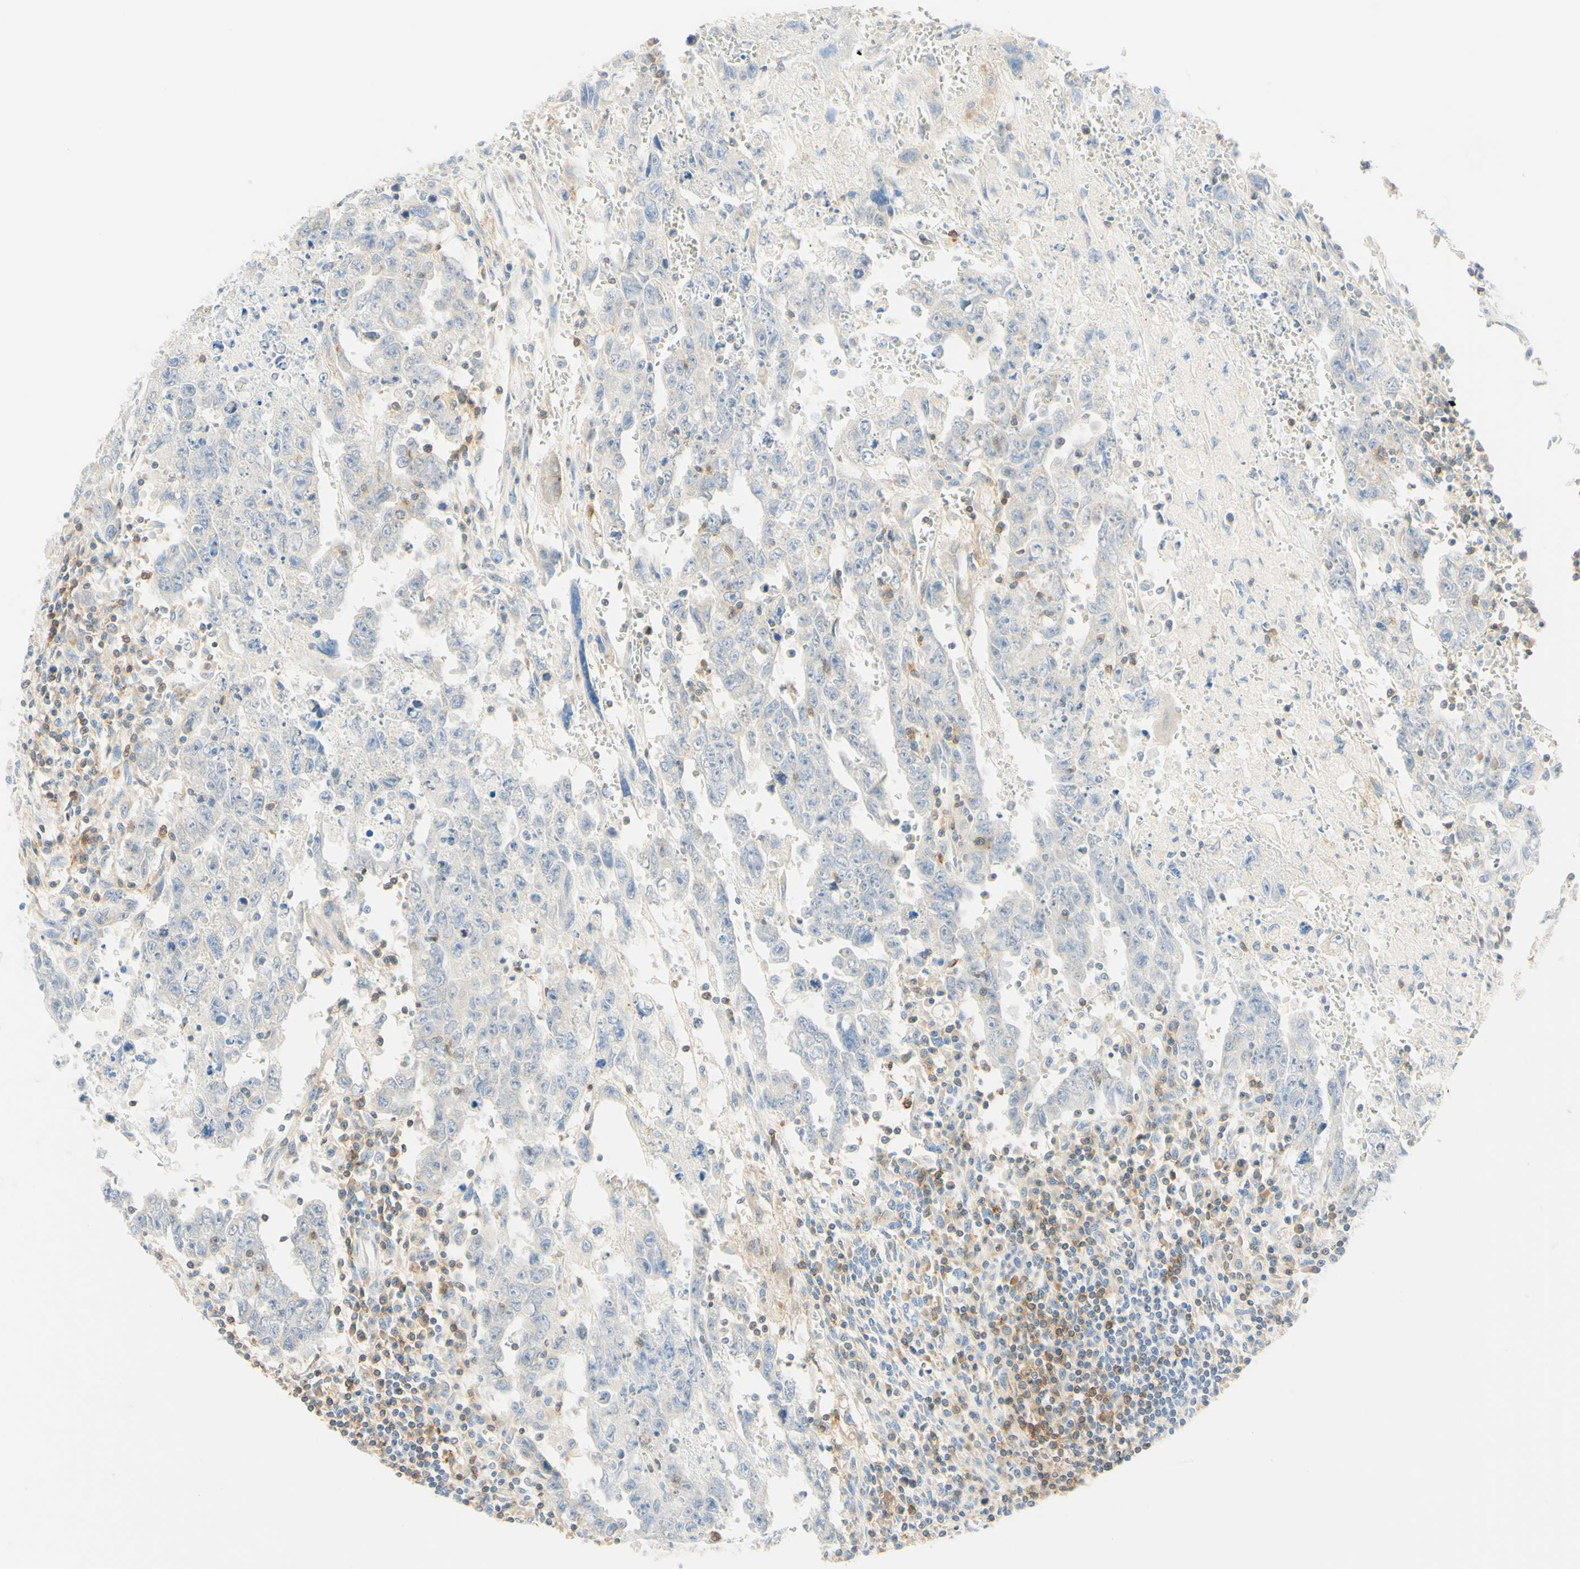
{"staining": {"intensity": "negative", "quantity": "none", "location": "none"}, "tissue": "testis cancer", "cell_type": "Tumor cells", "image_type": "cancer", "snomed": [{"axis": "morphology", "description": "Carcinoma, Embryonal, NOS"}, {"axis": "topography", "description": "Testis"}], "caption": "Histopathology image shows no protein positivity in tumor cells of testis cancer (embryonal carcinoma) tissue.", "gene": "LAT", "patient": {"sex": "male", "age": 28}}